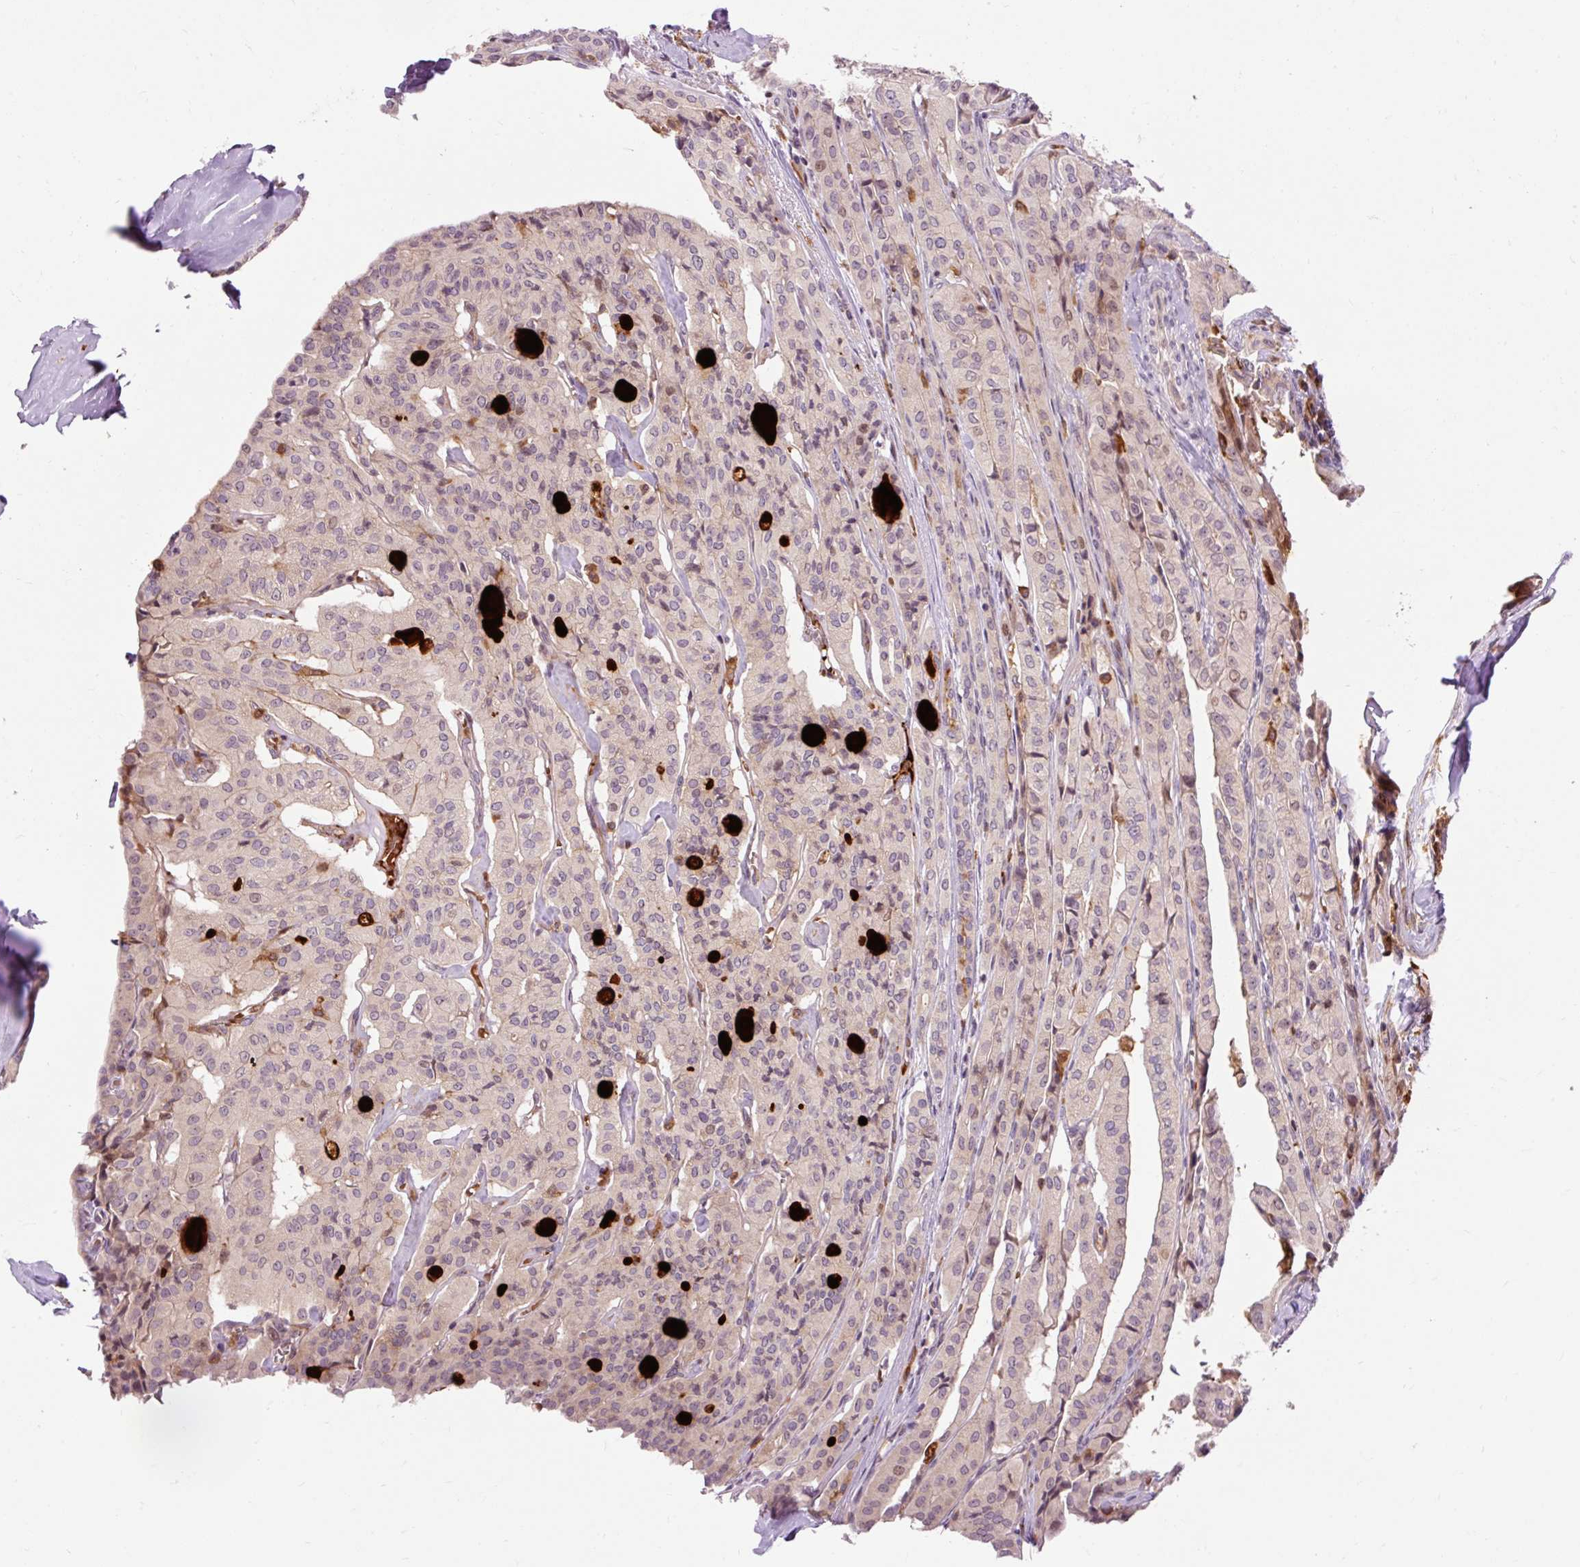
{"staining": {"intensity": "weak", "quantity": "<25%", "location": "cytoplasmic/membranous,nuclear"}, "tissue": "thyroid cancer", "cell_type": "Tumor cells", "image_type": "cancer", "snomed": [{"axis": "morphology", "description": "Papillary adenocarcinoma, NOS"}, {"axis": "topography", "description": "Thyroid gland"}], "caption": "Micrograph shows no significant protein positivity in tumor cells of papillary adenocarcinoma (thyroid). The staining was performed using DAB to visualize the protein expression in brown, while the nuclei were stained in blue with hematoxylin (Magnification: 20x).", "gene": "CEBPZ", "patient": {"sex": "female", "age": 59}}